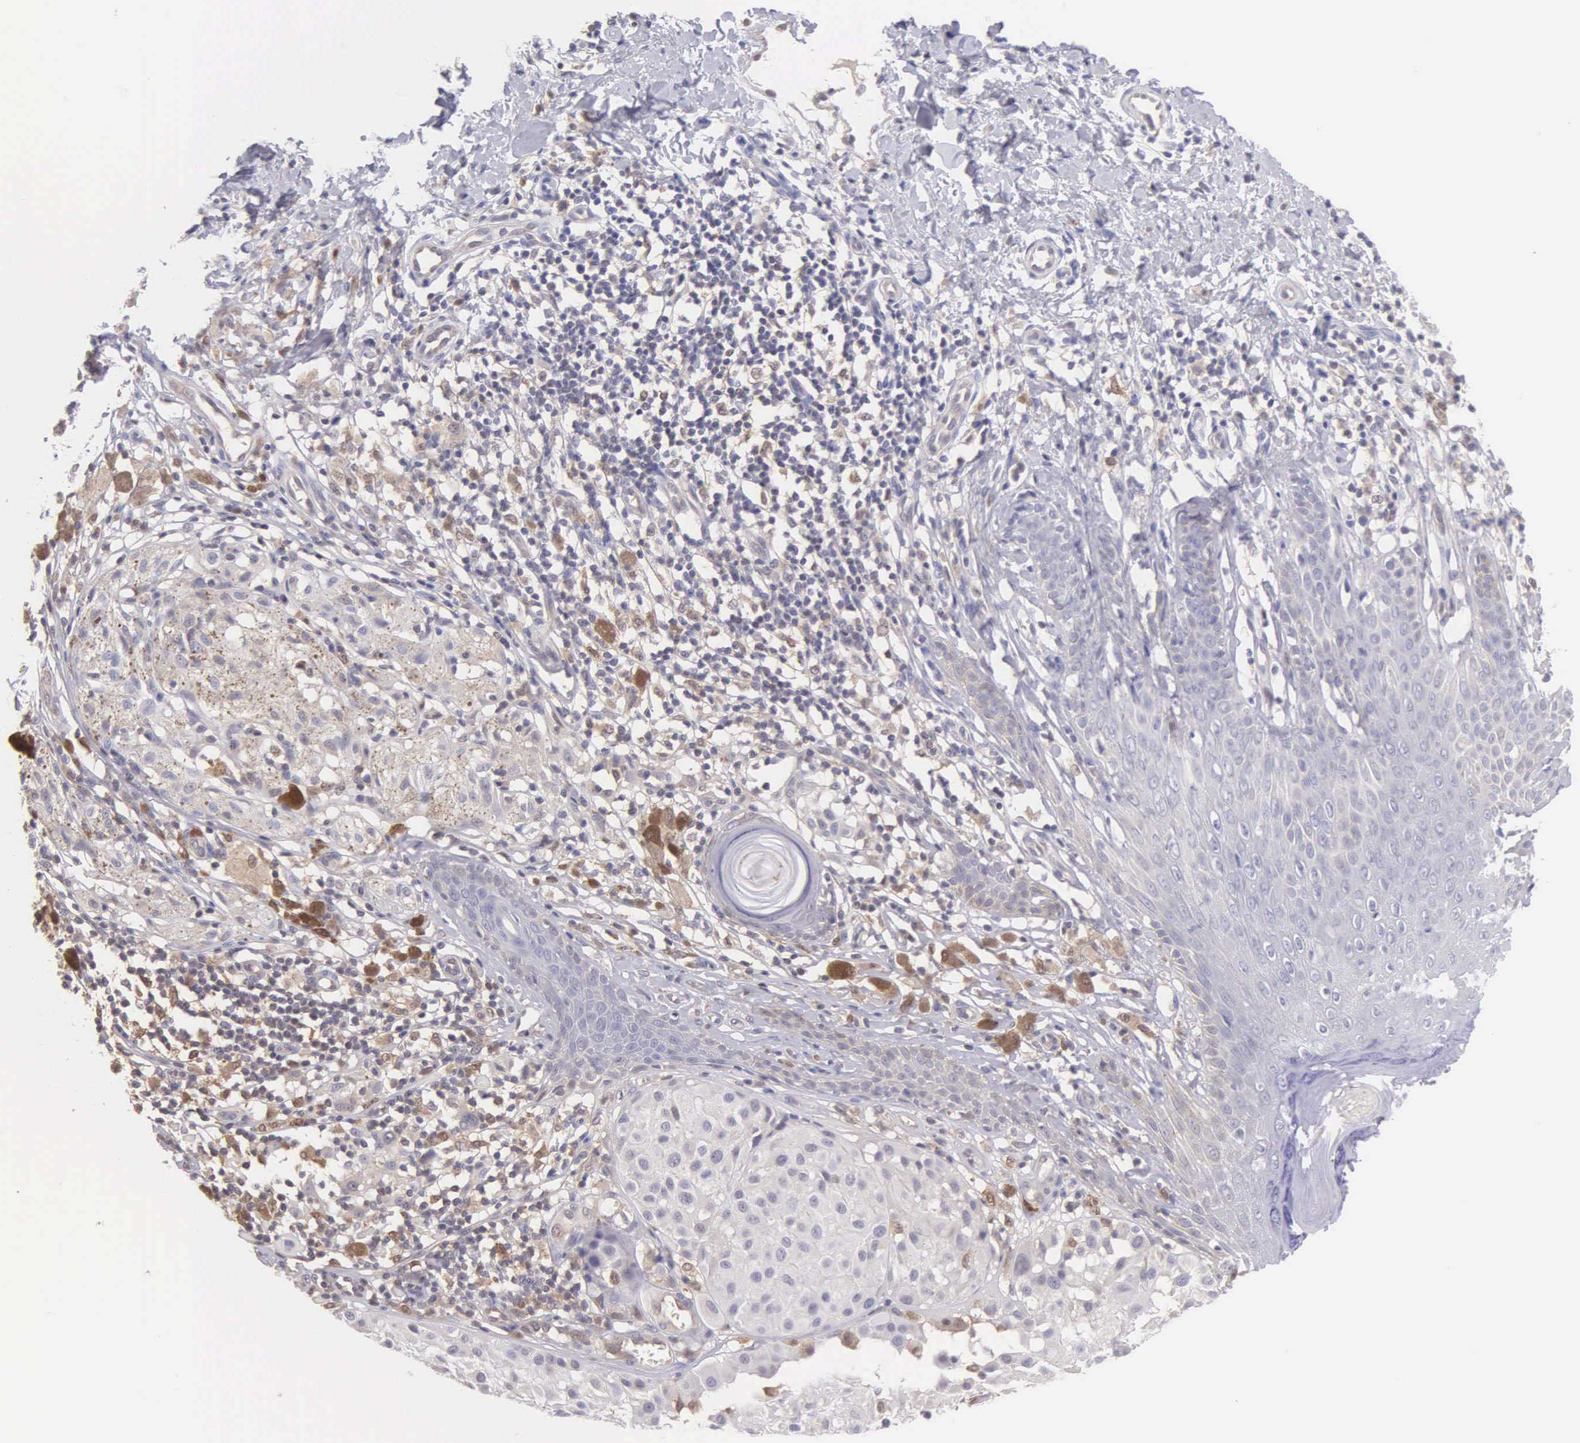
{"staining": {"intensity": "weak", "quantity": ">75%", "location": "cytoplasmic/membranous"}, "tissue": "melanoma", "cell_type": "Tumor cells", "image_type": "cancer", "snomed": [{"axis": "morphology", "description": "Malignant melanoma, NOS"}, {"axis": "topography", "description": "Skin"}], "caption": "Immunohistochemical staining of human melanoma exhibits weak cytoplasmic/membranous protein staining in approximately >75% of tumor cells.", "gene": "BID", "patient": {"sex": "male", "age": 36}}